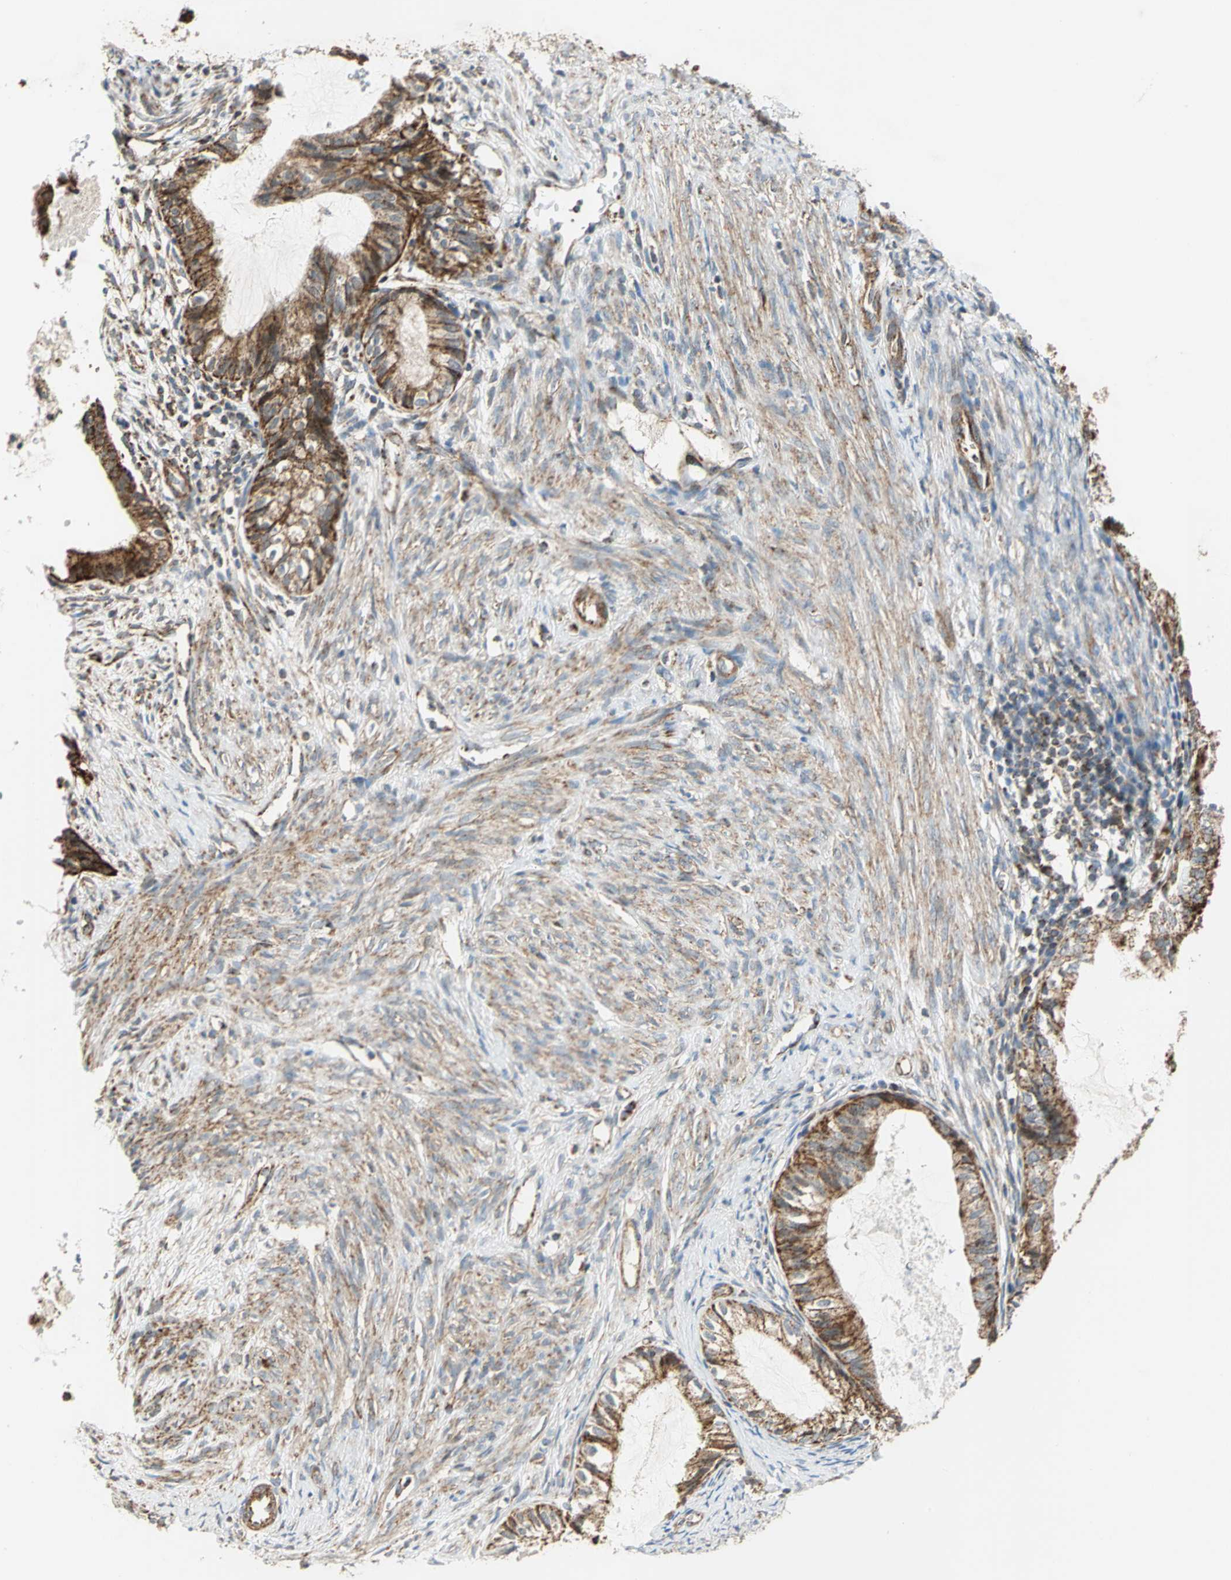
{"staining": {"intensity": "strong", "quantity": ">75%", "location": "cytoplasmic/membranous"}, "tissue": "cervical cancer", "cell_type": "Tumor cells", "image_type": "cancer", "snomed": [{"axis": "morphology", "description": "Normal tissue, NOS"}, {"axis": "morphology", "description": "Adenocarcinoma, NOS"}, {"axis": "topography", "description": "Cervix"}, {"axis": "topography", "description": "Endometrium"}], "caption": "Brown immunohistochemical staining in human adenocarcinoma (cervical) displays strong cytoplasmic/membranous staining in about >75% of tumor cells. (Brightfield microscopy of DAB IHC at high magnification).", "gene": "MRPS22", "patient": {"sex": "female", "age": 86}}